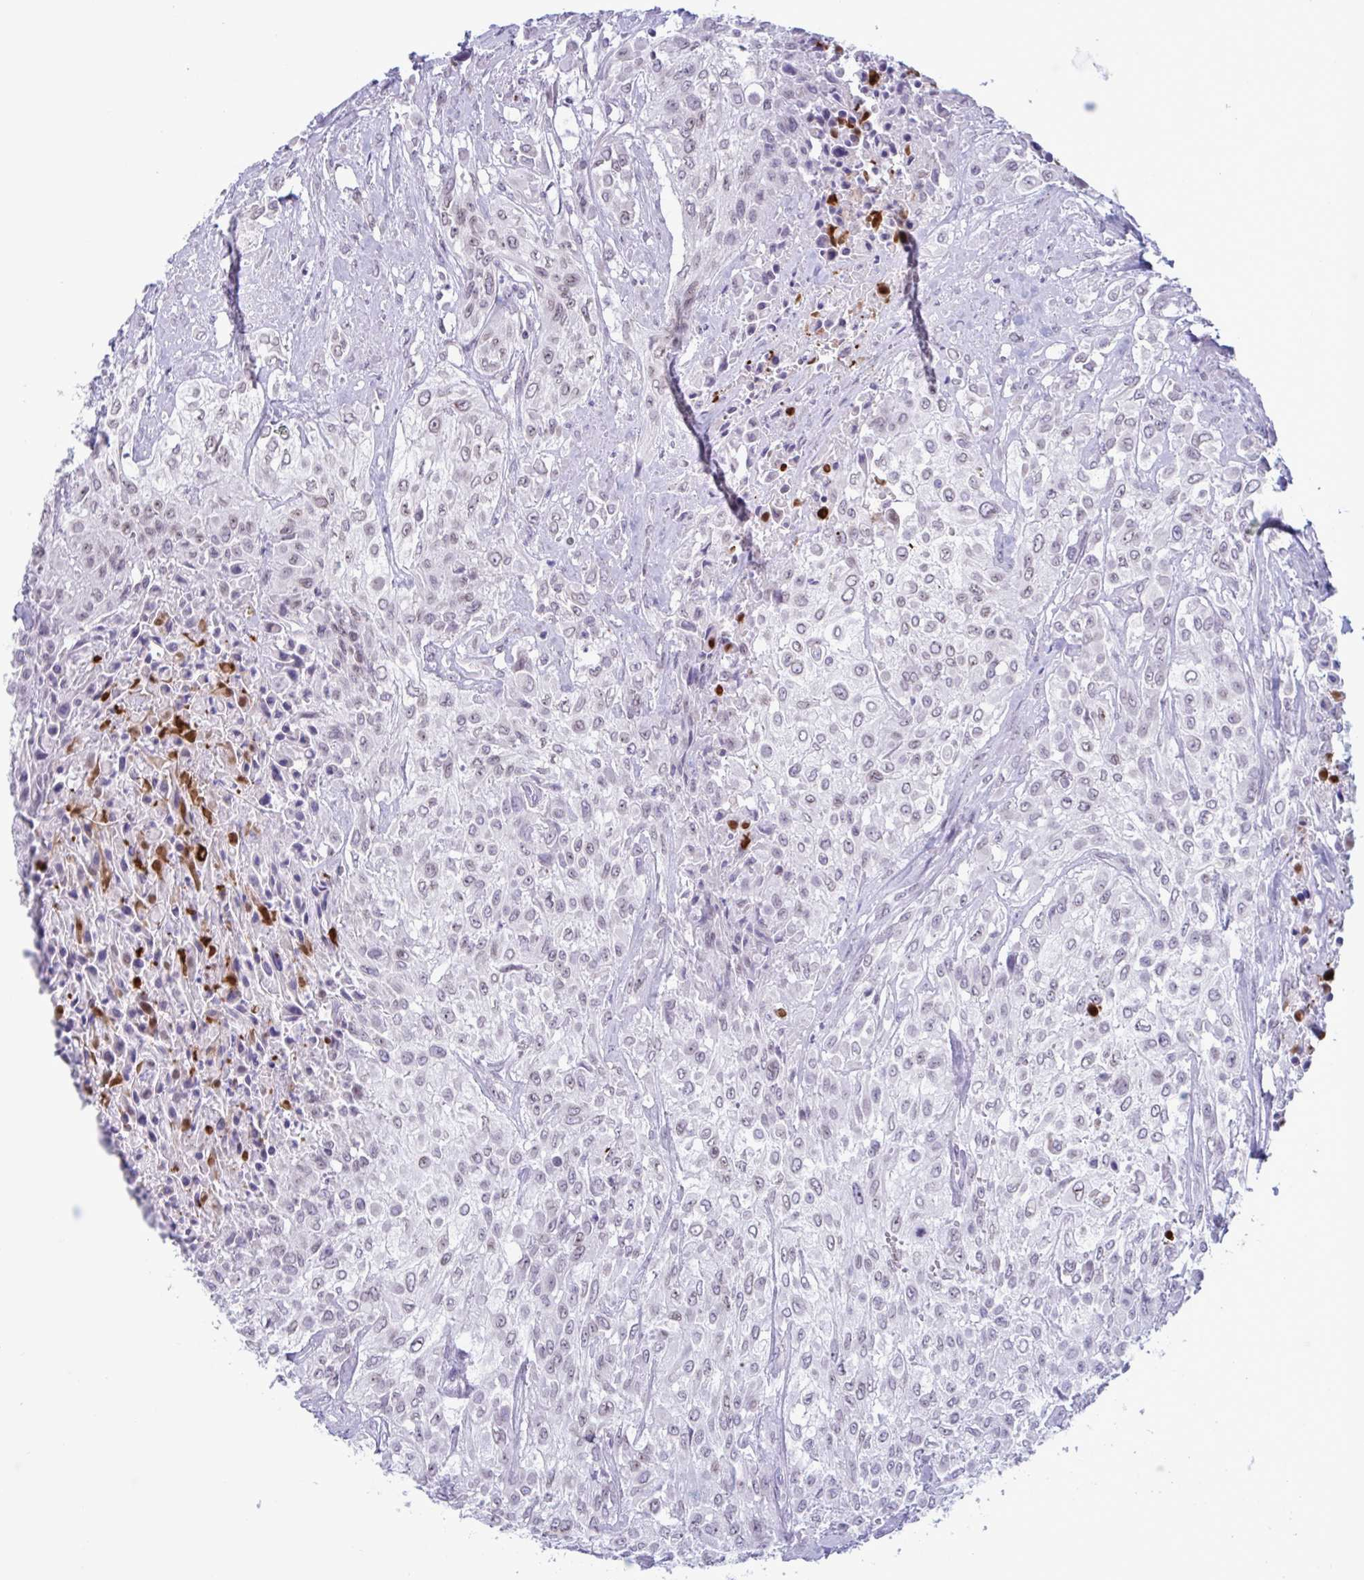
{"staining": {"intensity": "weak", "quantity": ">75%", "location": "nuclear"}, "tissue": "urothelial cancer", "cell_type": "Tumor cells", "image_type": "cancer", "snomed": [{"axis": "morphology", "description": "Urothelial carcinoma, High grade"}, {"axis": "topography", "description": "Urinary bladder"}], "caption": "About >75% of tumor cells in human urothelial cancer show weak nuclear protein staining as visualized by brown immunohistochemical staining.", "gene": "DOCK11", "patient": {"sex": "male", "age": 57}}